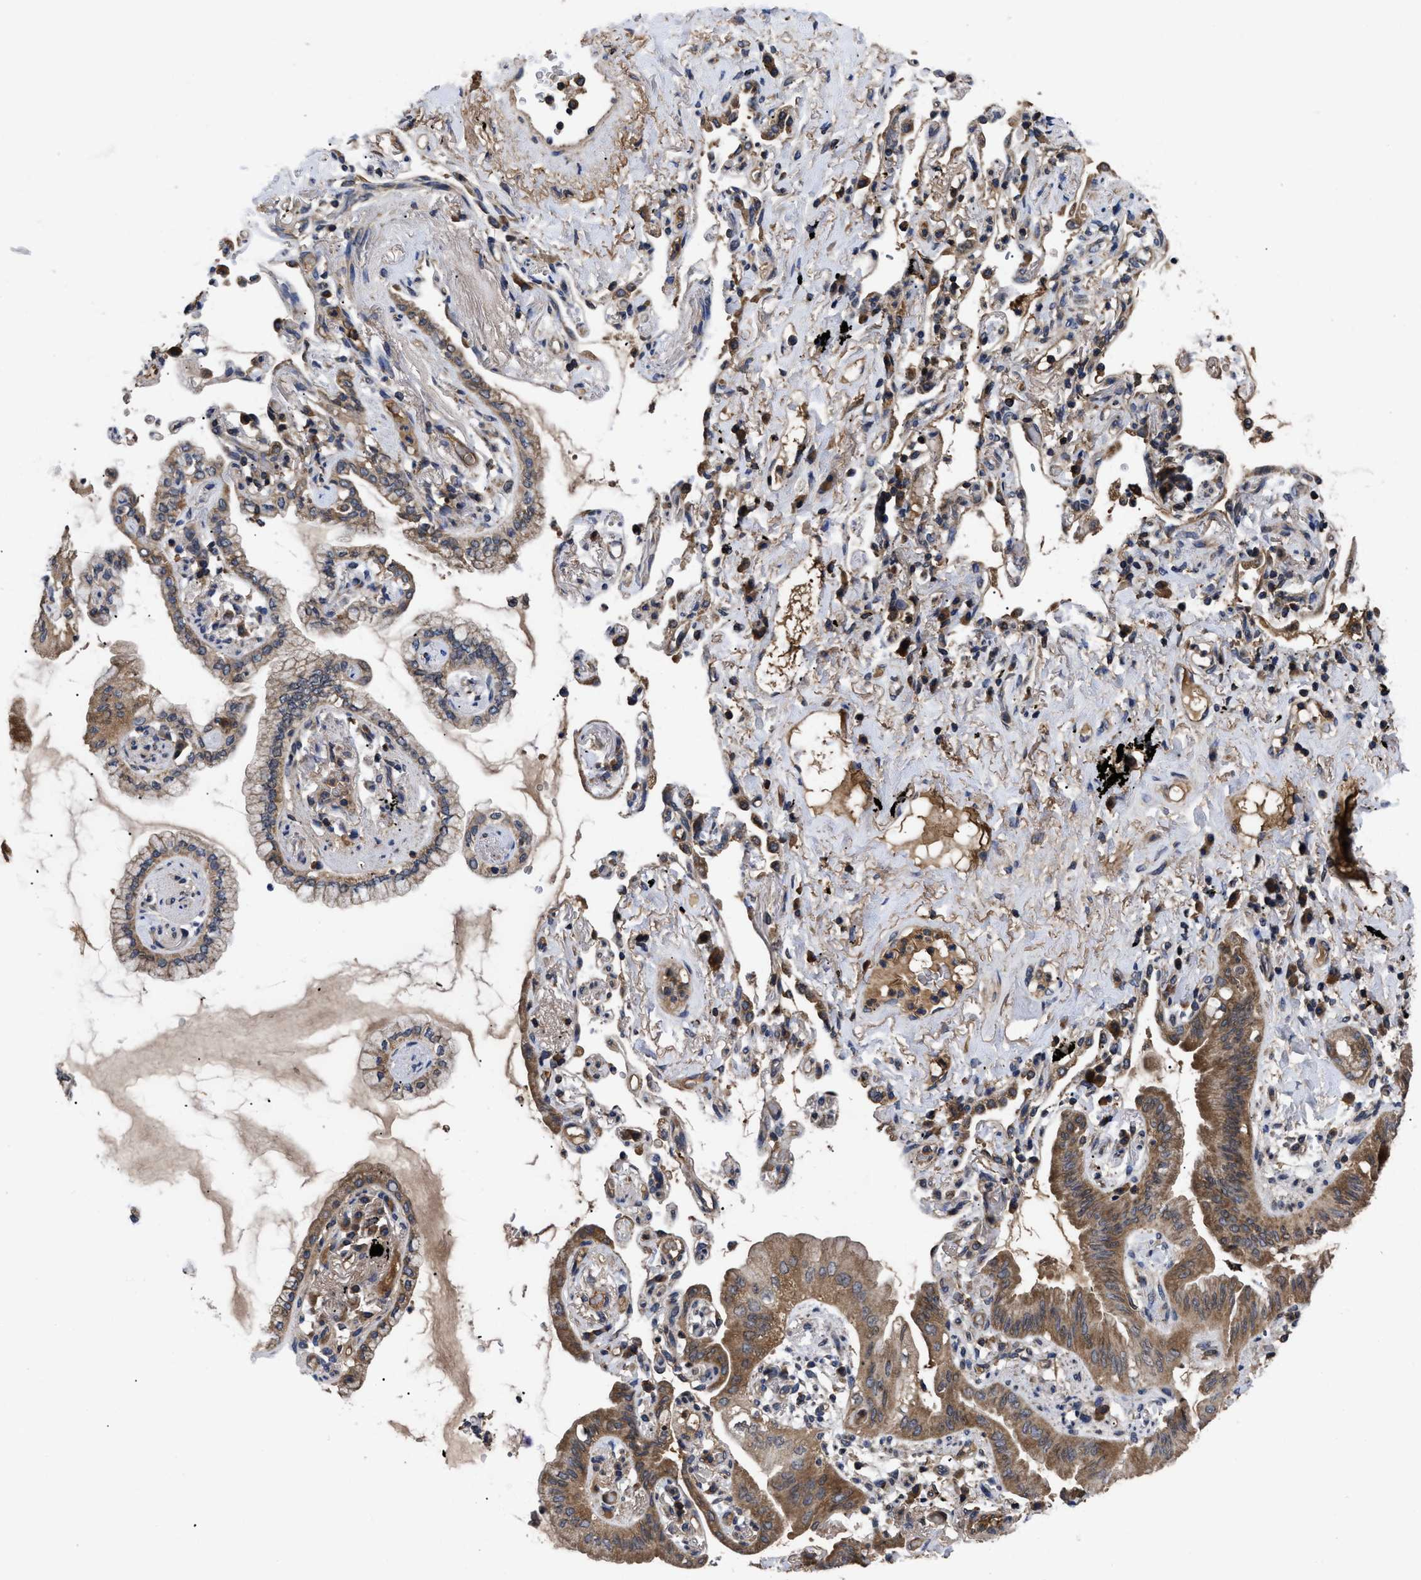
{"staining": {"intensity": "strong", "quantity": ">75%", "location": "cytoplasmic/membranous"}, "tissue": "lung cancer", "cell_type": "Tumor cells", "image_type": "cancer", "snomed": [{"axis": "morphology", "description": "Normal tissue, NOS"}, {"axis": "morphology", "description": "Adenocarcinoma, NOS"}, {"axis": "topography", "description": "Bronchus"}, {"axis": "topography", "description": "Lung"}], "caption": "The image displays a brown stain indicating the presence of a protein in the cytoplasmic/membranous of tumor cells in lung cancer (adenocarcinoma). (IHC, brightfield microscopy, high magnification).", "gene": "LRRC3", "patient": {"sex": "female", "age": 70}}